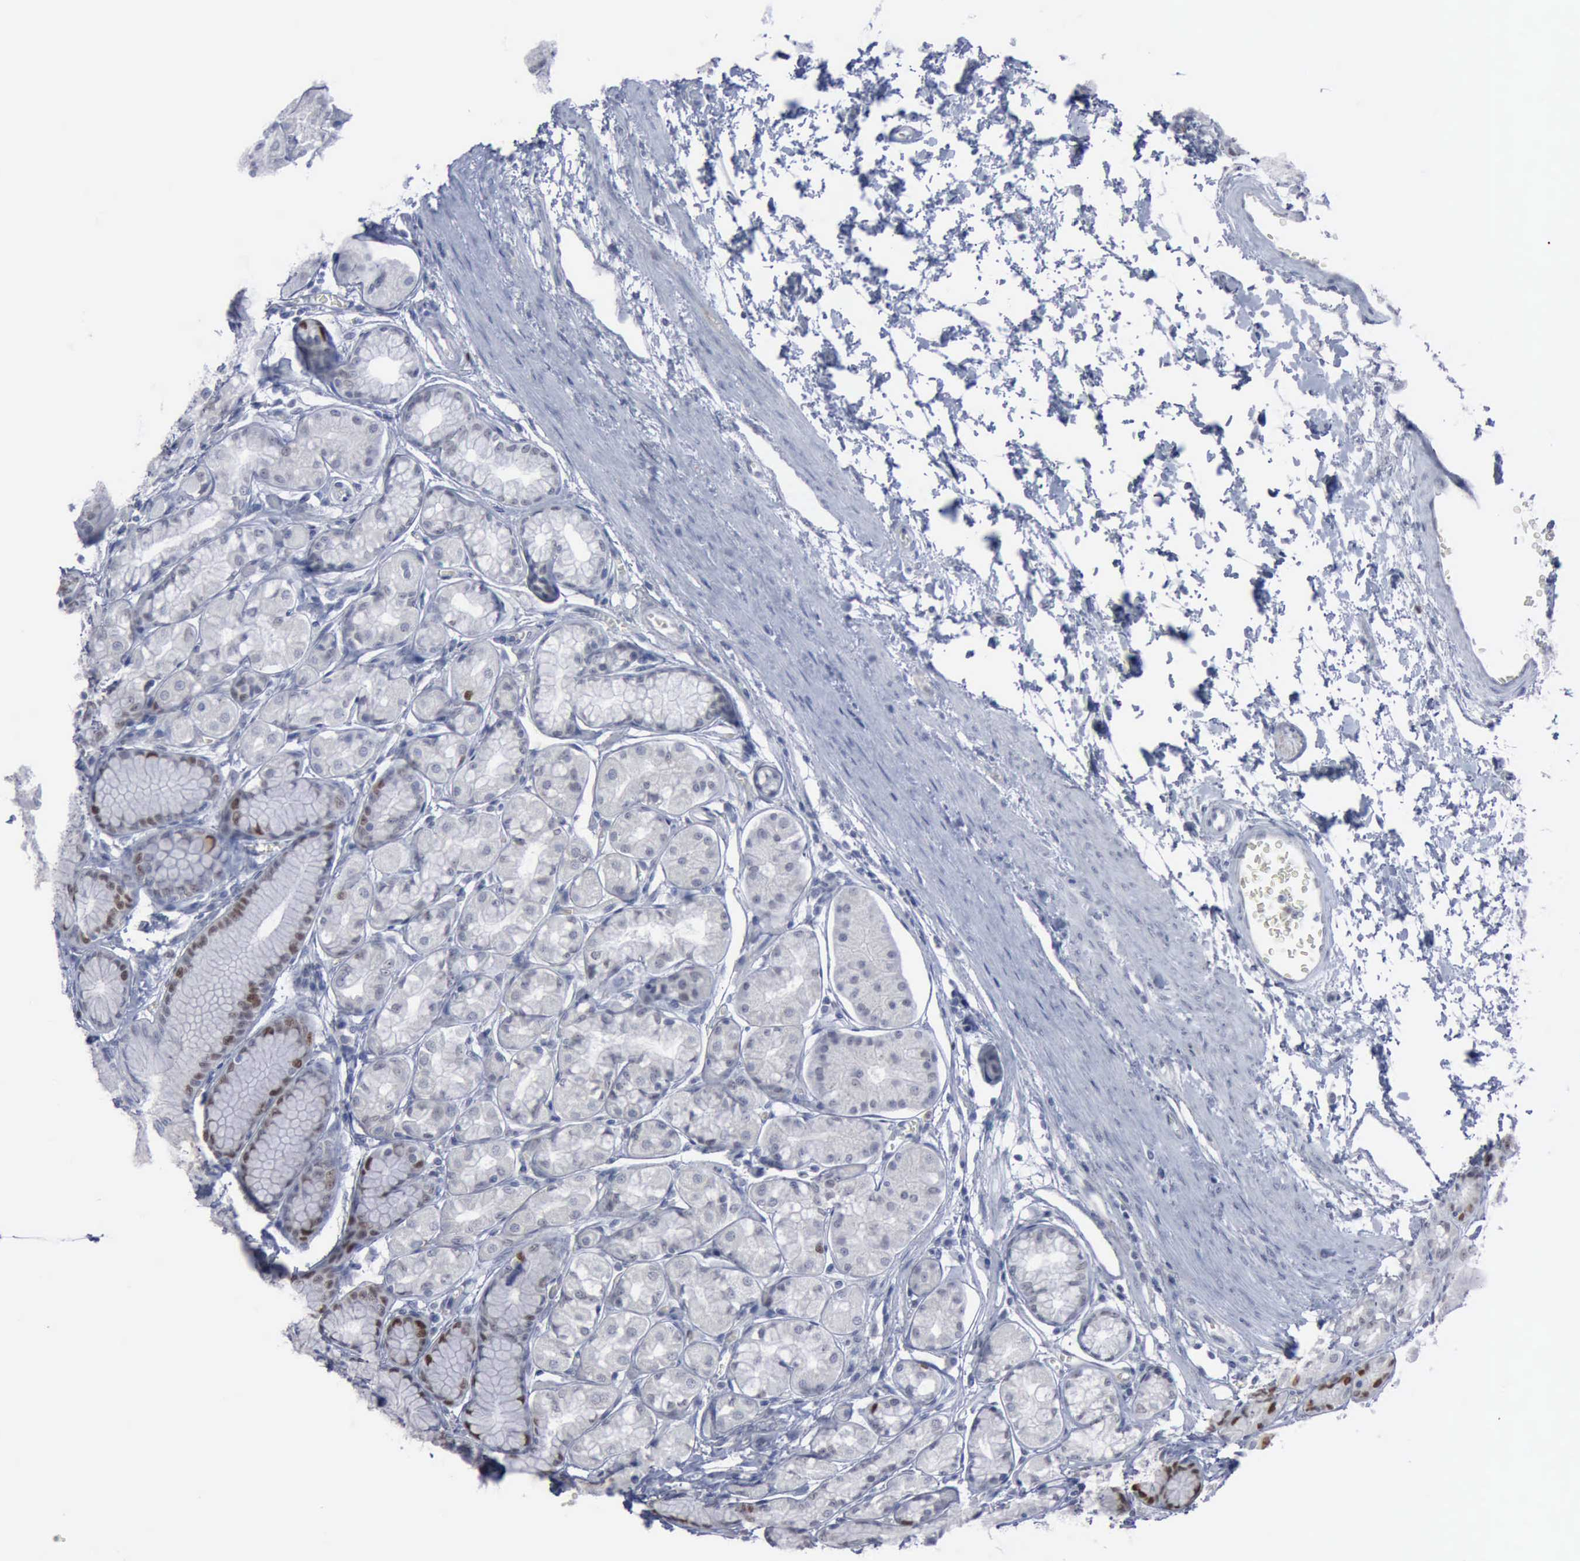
{"staining": {"intensity": "moderate", "quantity": "<25%", "location": "nuclear"}, "tissue": "stomach", "cell_type": "Glandular cells", "image_type": "normal", "snomed": [{"axis": "morphology", "description": "Normal tissue, NOS"}, {"axis": "topography", "description": "Stomach"}, {"axis": "topography", "description": "Stomach, lower"}], "caption": "The image displays a brown stain indicating the presence of a protein in the nuclear of glandular cells in stomach.", "gene": "MCM5", "patient": {"sex": "male", "age": 76}}